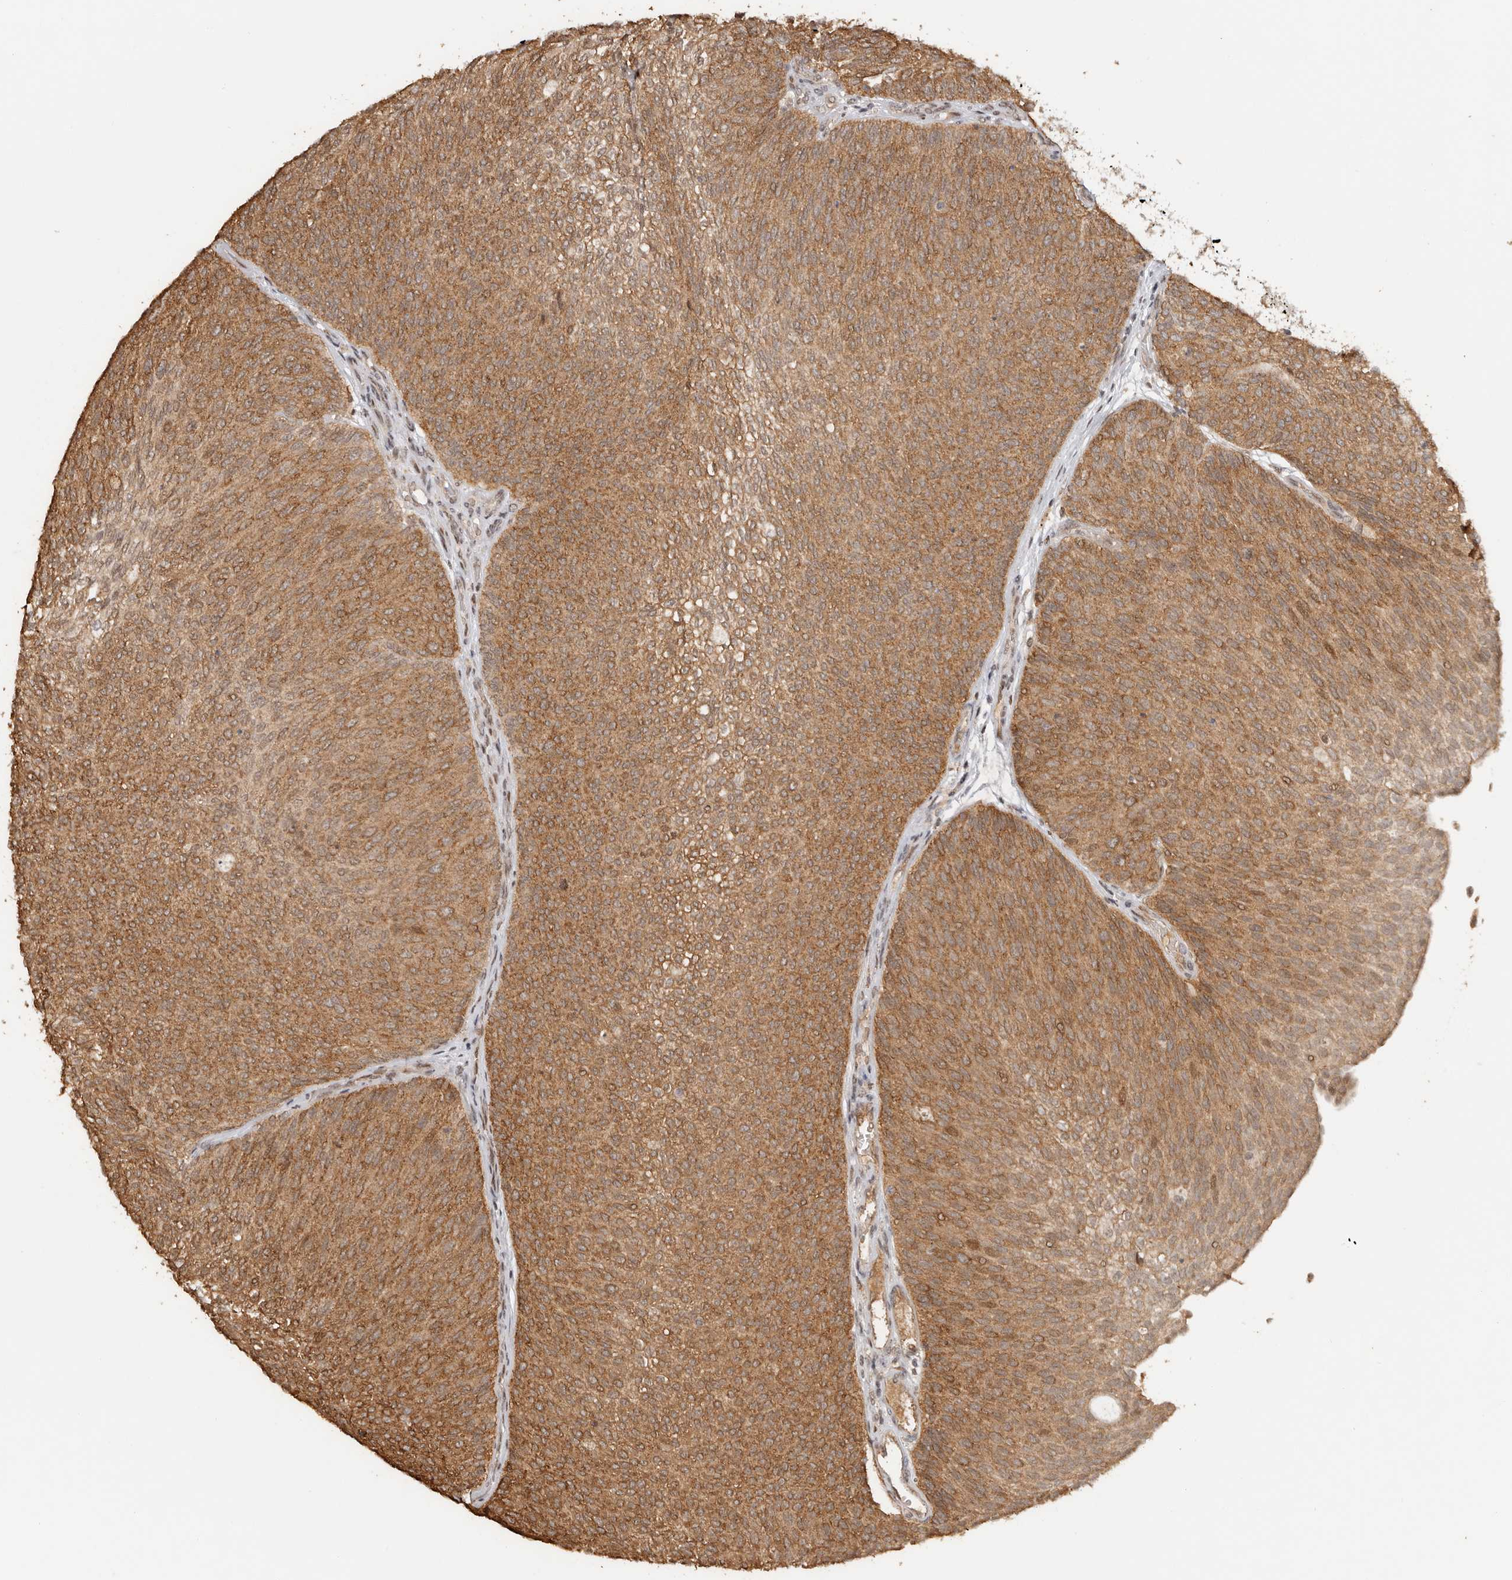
{"staining": {"intensity": "strong", "quantity": ">75%", "location": "cytoplasmic/membranous"}, "tissue": "urothelial cancer", "cell_type": "Tumor cells", "image_type": "cancer", "snomed": [{"axis": "morphology", "description": "Urothelial carcinoma, Low grade"}, {"axis": "topography", "description": "Urinary bladder"}], "caption": "Tumor cells display high levels of strong cytoplasmic/membranous positivity in about >75% of cells in human low-grade urothelial carcinoma. (DAB IHC with brightfield microscopy, high magnification).", "gene": "SEC14L1", "patient": {"sex": "female", "age": 79}}